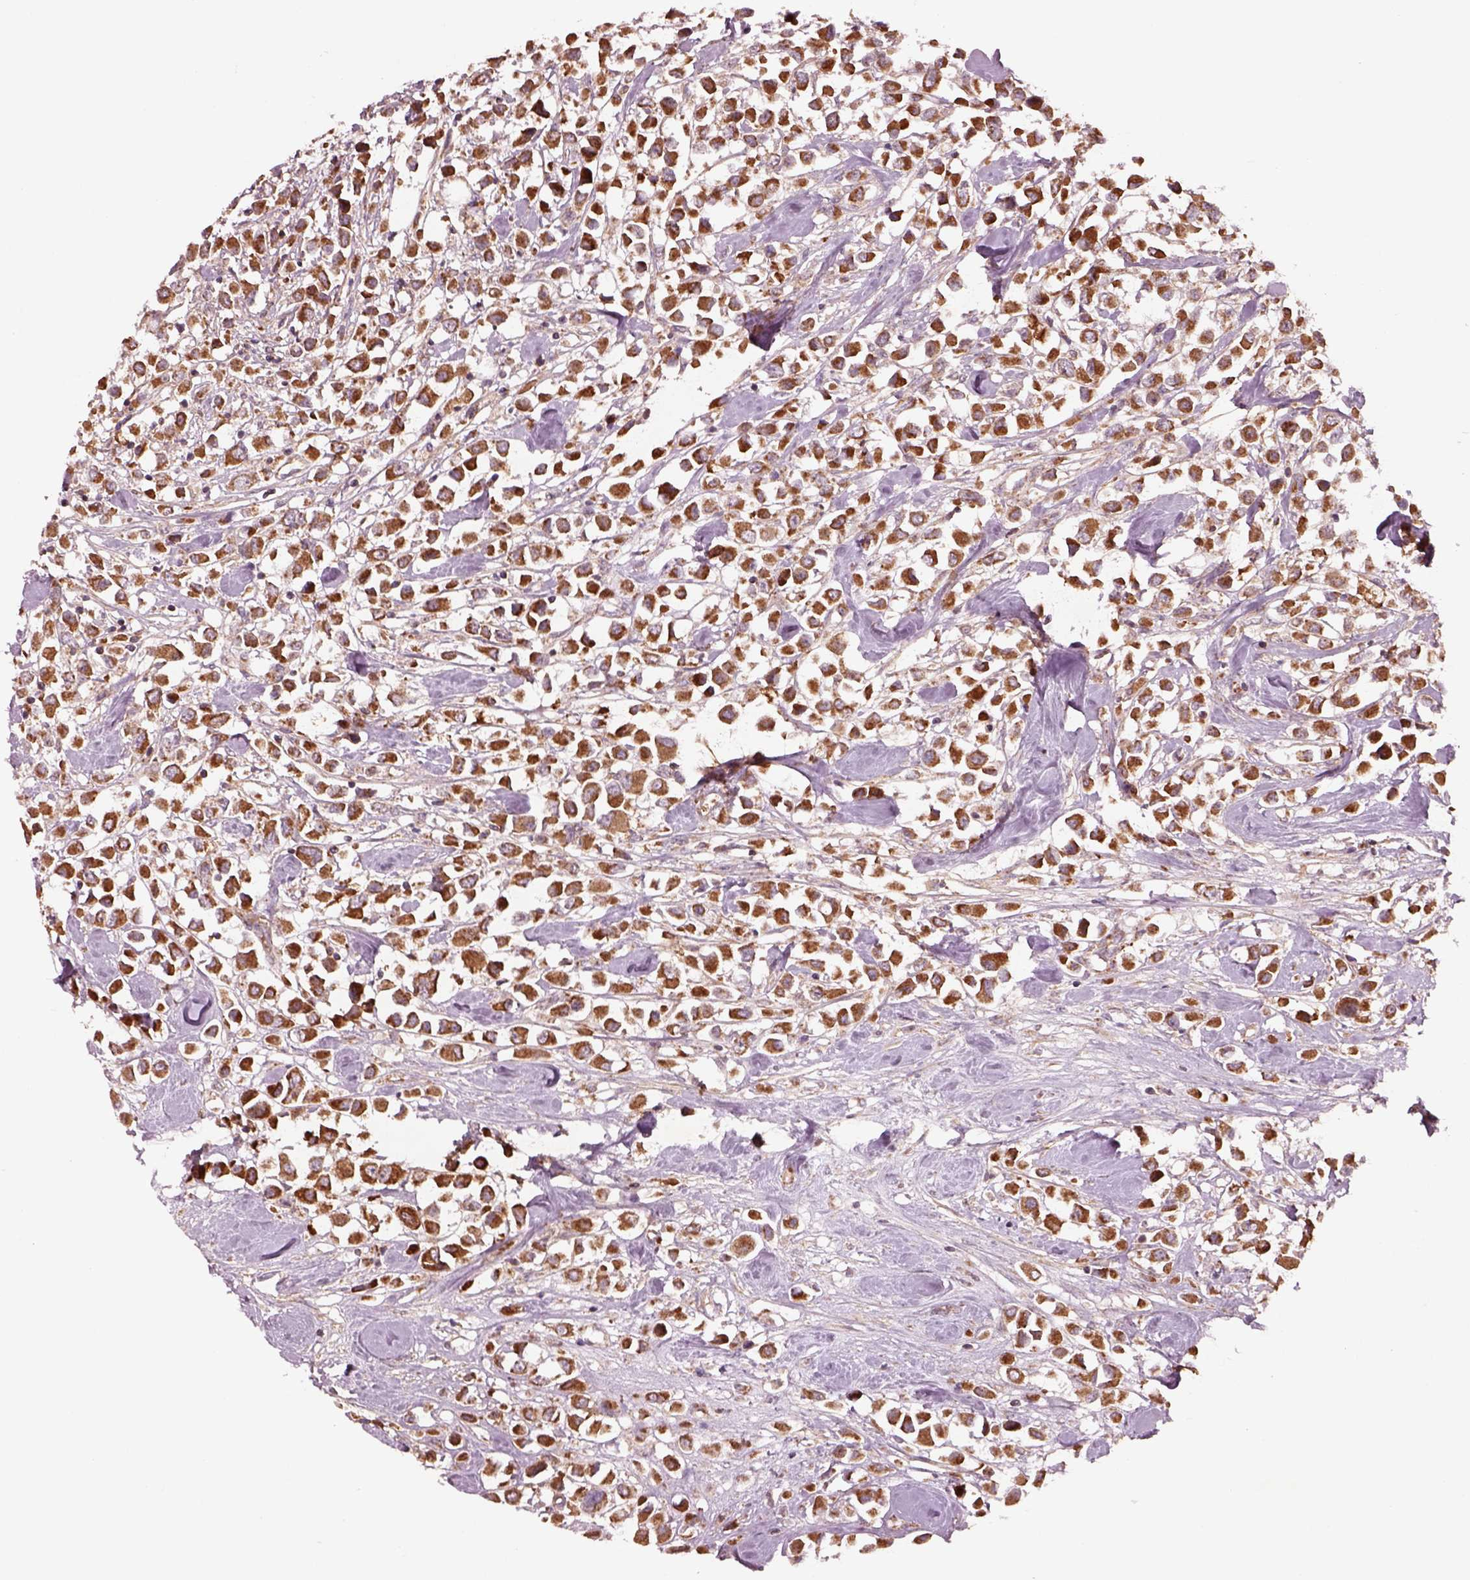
{"staining": {"intensity": "moderate", "quantity": ">75%", "location": "cytoplasmic/membranous"}, "tissue": "breast cancer", "cell_type": "Tumor cells", "image_type": "cancer", "snomed": [{"axis": "morphology", "description": "Duct carcinoma"}, {"axis": "topography", "description": "Breast"}], "caption": "Immunohistochemical staining of human breast cancer demonstrates medium levels of moderate cytoplasmic/membranous positivity in about >75% of tumor cells.", "gene": "SLC25A5", "patient": {"sex": "female", "age": 61}}